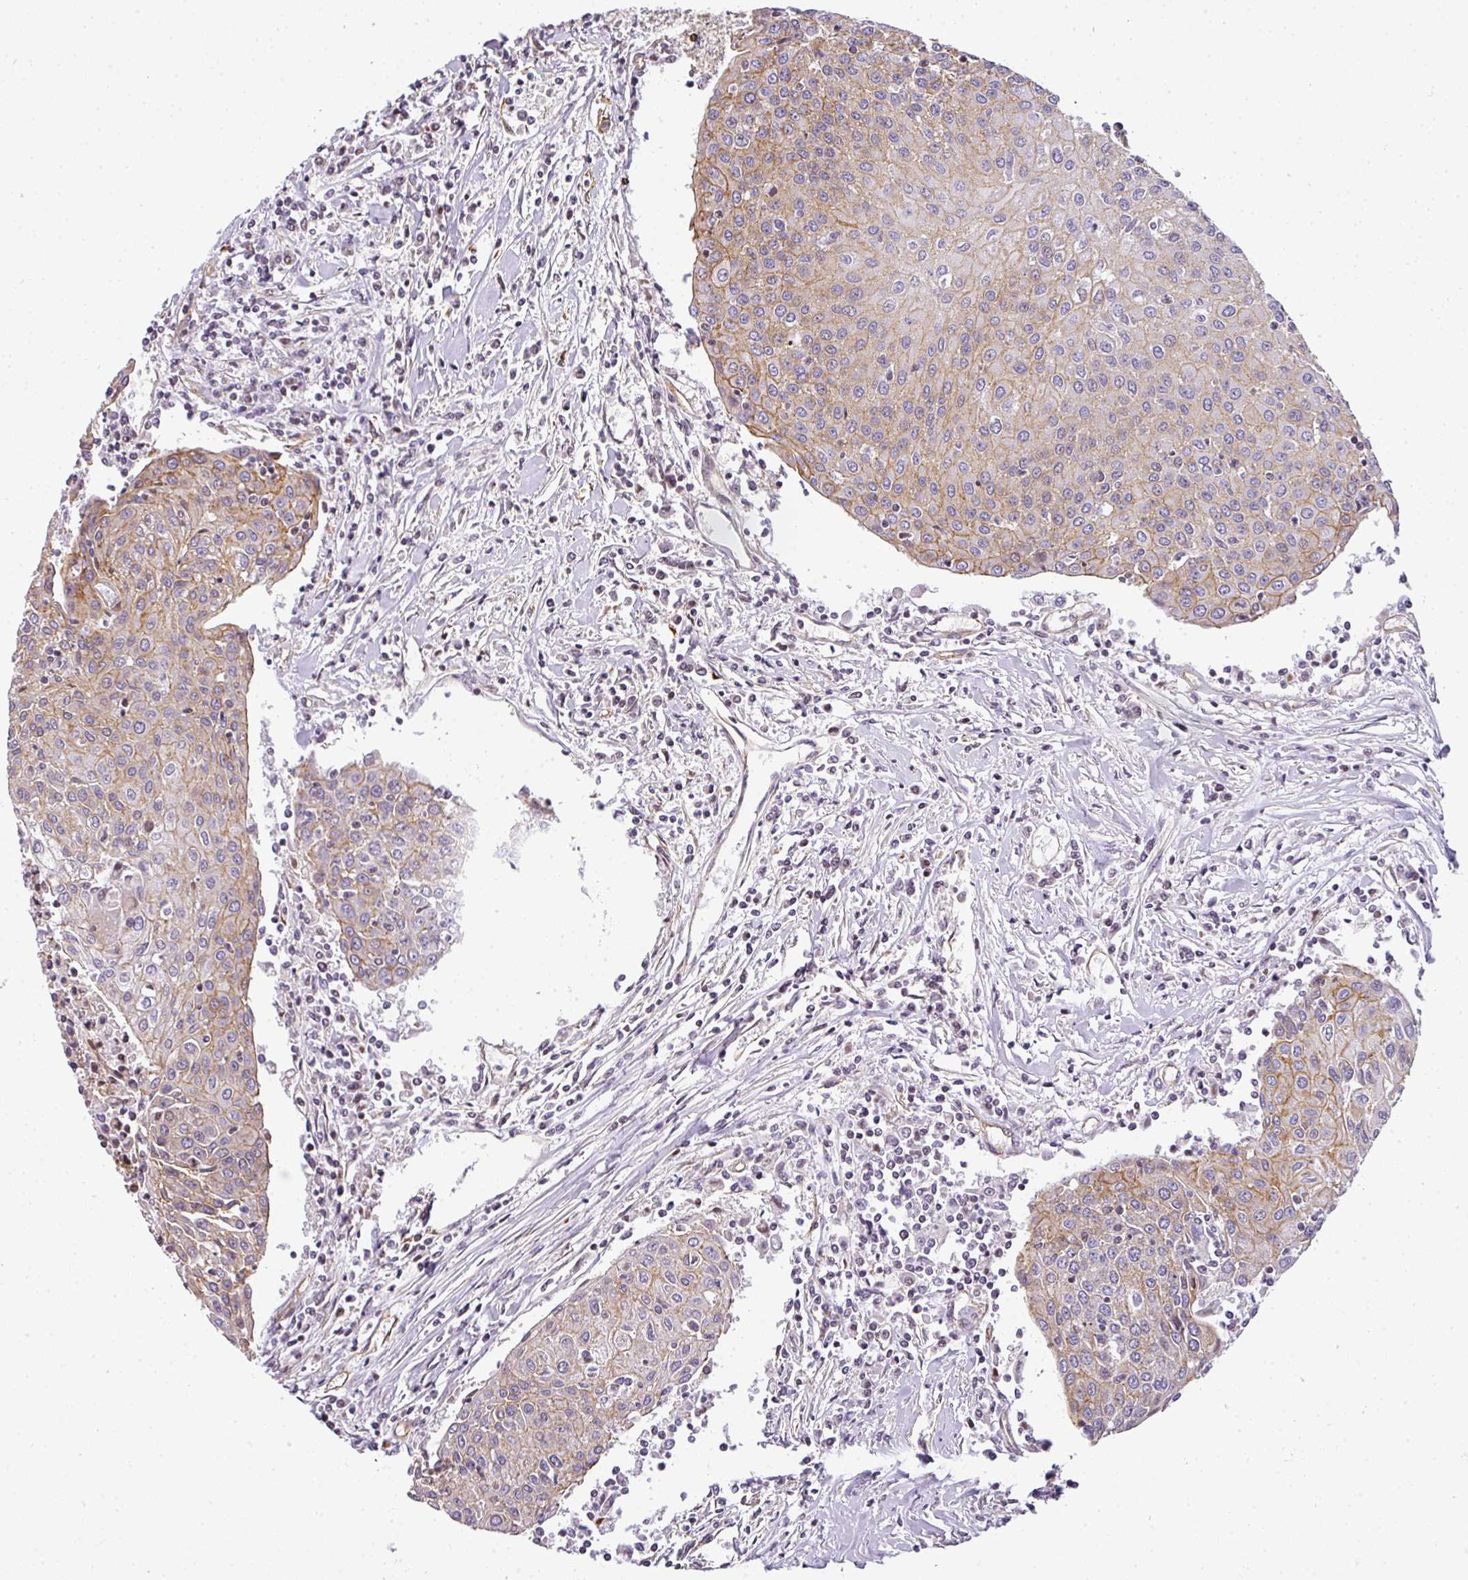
{"staining": {"intensity": "moderate", "quantity": "<25%", "location": "cytoplasmic/membranous"}, "tissue": "urothelial cancer", "cell_type": "Tumor cells", "image_type": "cancer", "snomed": [{"axis": "morphology", "description": "Urothelial carcinoma, High grade"}, {"axis": "topography", "description": "Urinary bladder"}], "caption": "Protein positivity by immunohistochemistry demonstrates moderate cytoplasmic/membranous expression in approximately <25% of tumor cells in high-grade urothelial carcinoma.", "gene": "OR11H4", "patient": {"sex": "female", "age": 85}}